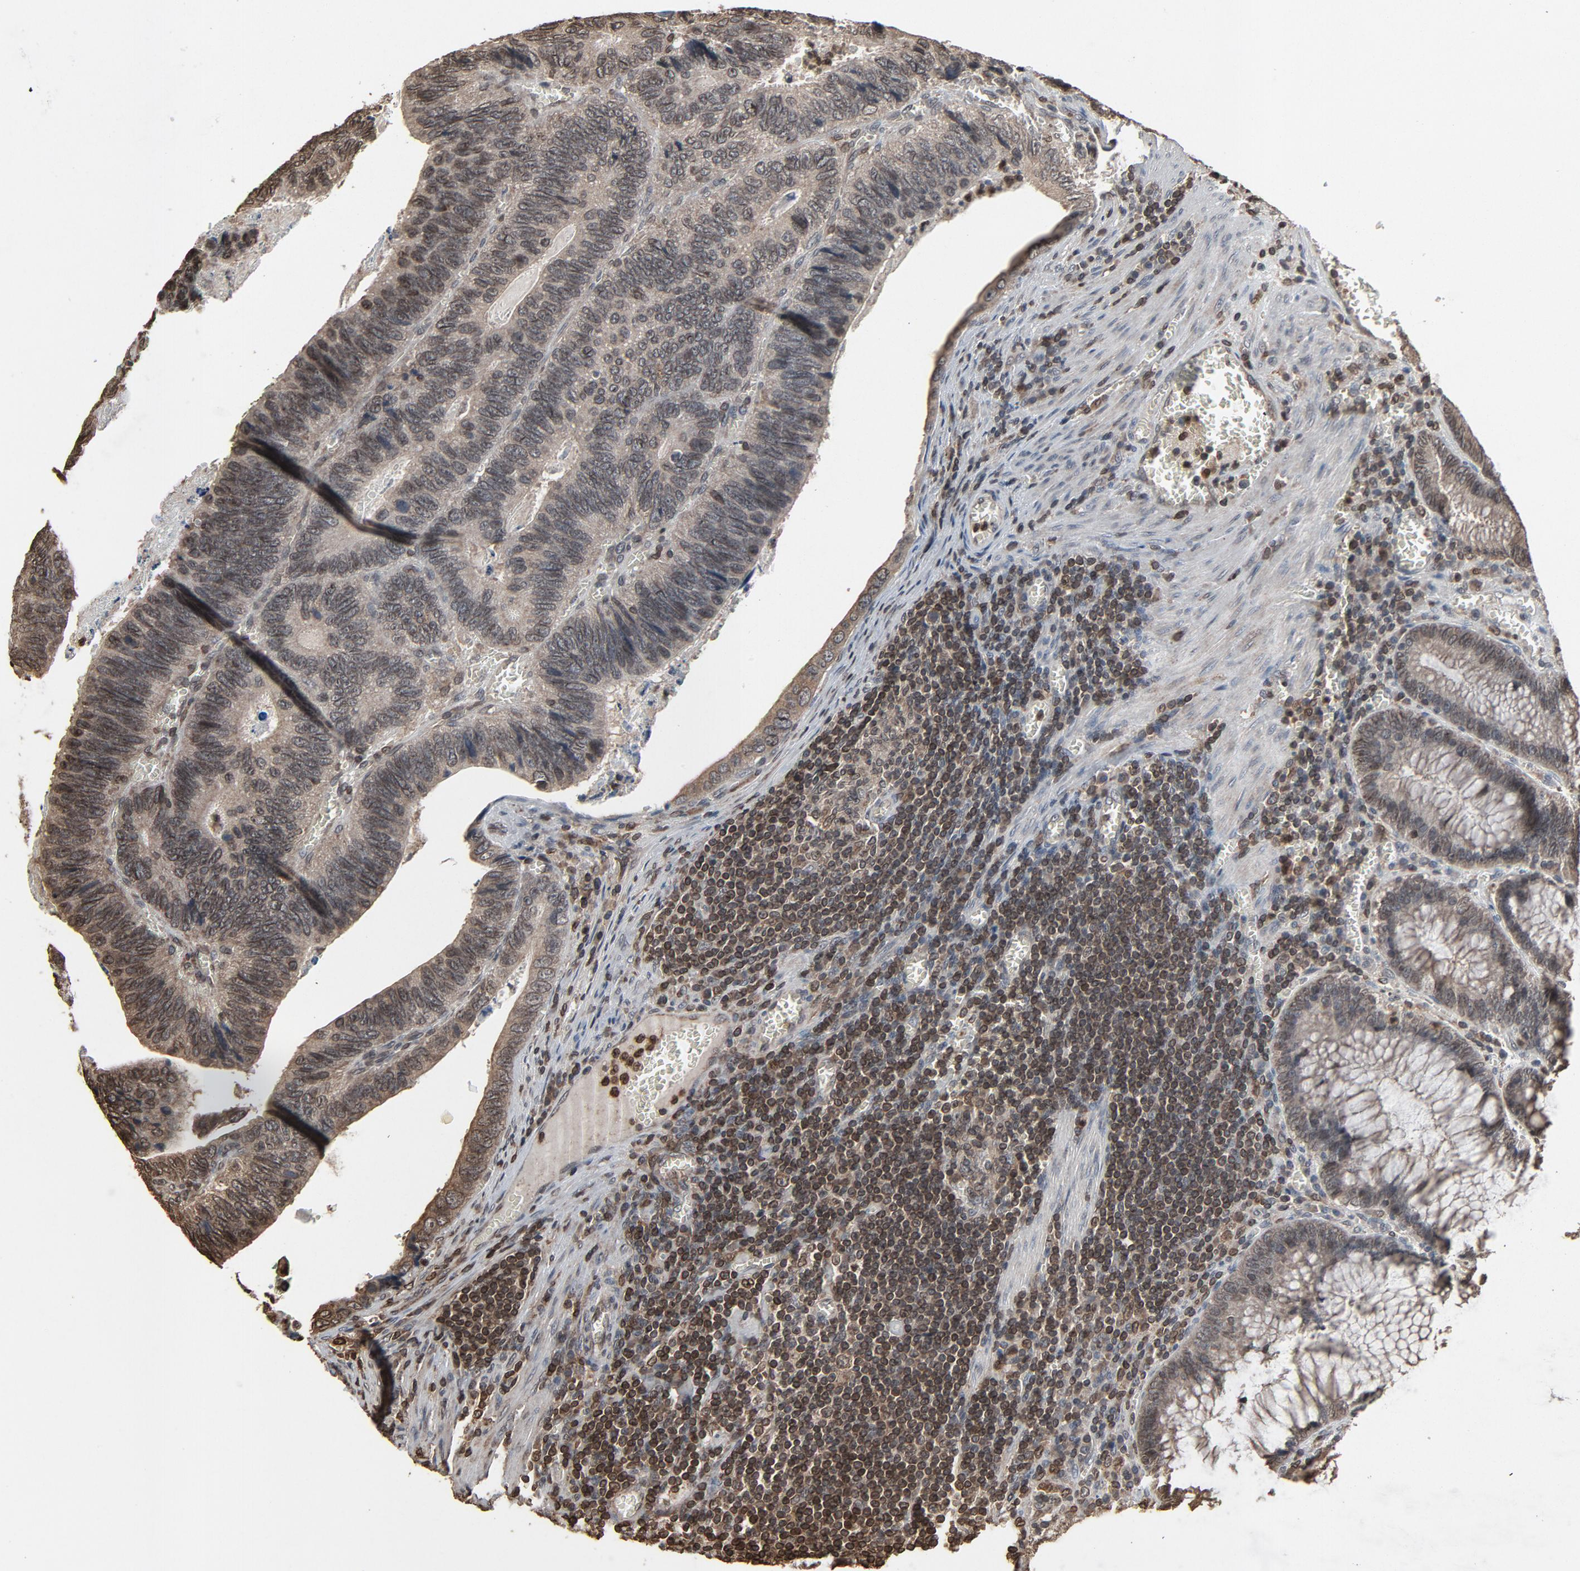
{"staining": {"intensity": "weak", "quantity": "25%-75%", "location": "cytoplasmic/membranous,nuclear"}, "tissue": "colorectal cancer", "cell_type": "Tumor cells", "image_type": "cancer", "snomed": [{"axis": "morphology", "description": "Adenocarcinoma, NOS"}, {"axis": "topography", "description": "Colon"}], "caption": "The micrograph demonstrates a brown stain indicating the presence of a protein in the cytoplasmic/membranous and nuclear of tumor cells in adenocarcinoma (colorectal). The protein is shown in brown color, while the nuclei are stained blue.", "gene": "UBE2D1", "patient": {"sex": "male", "age": 72}}